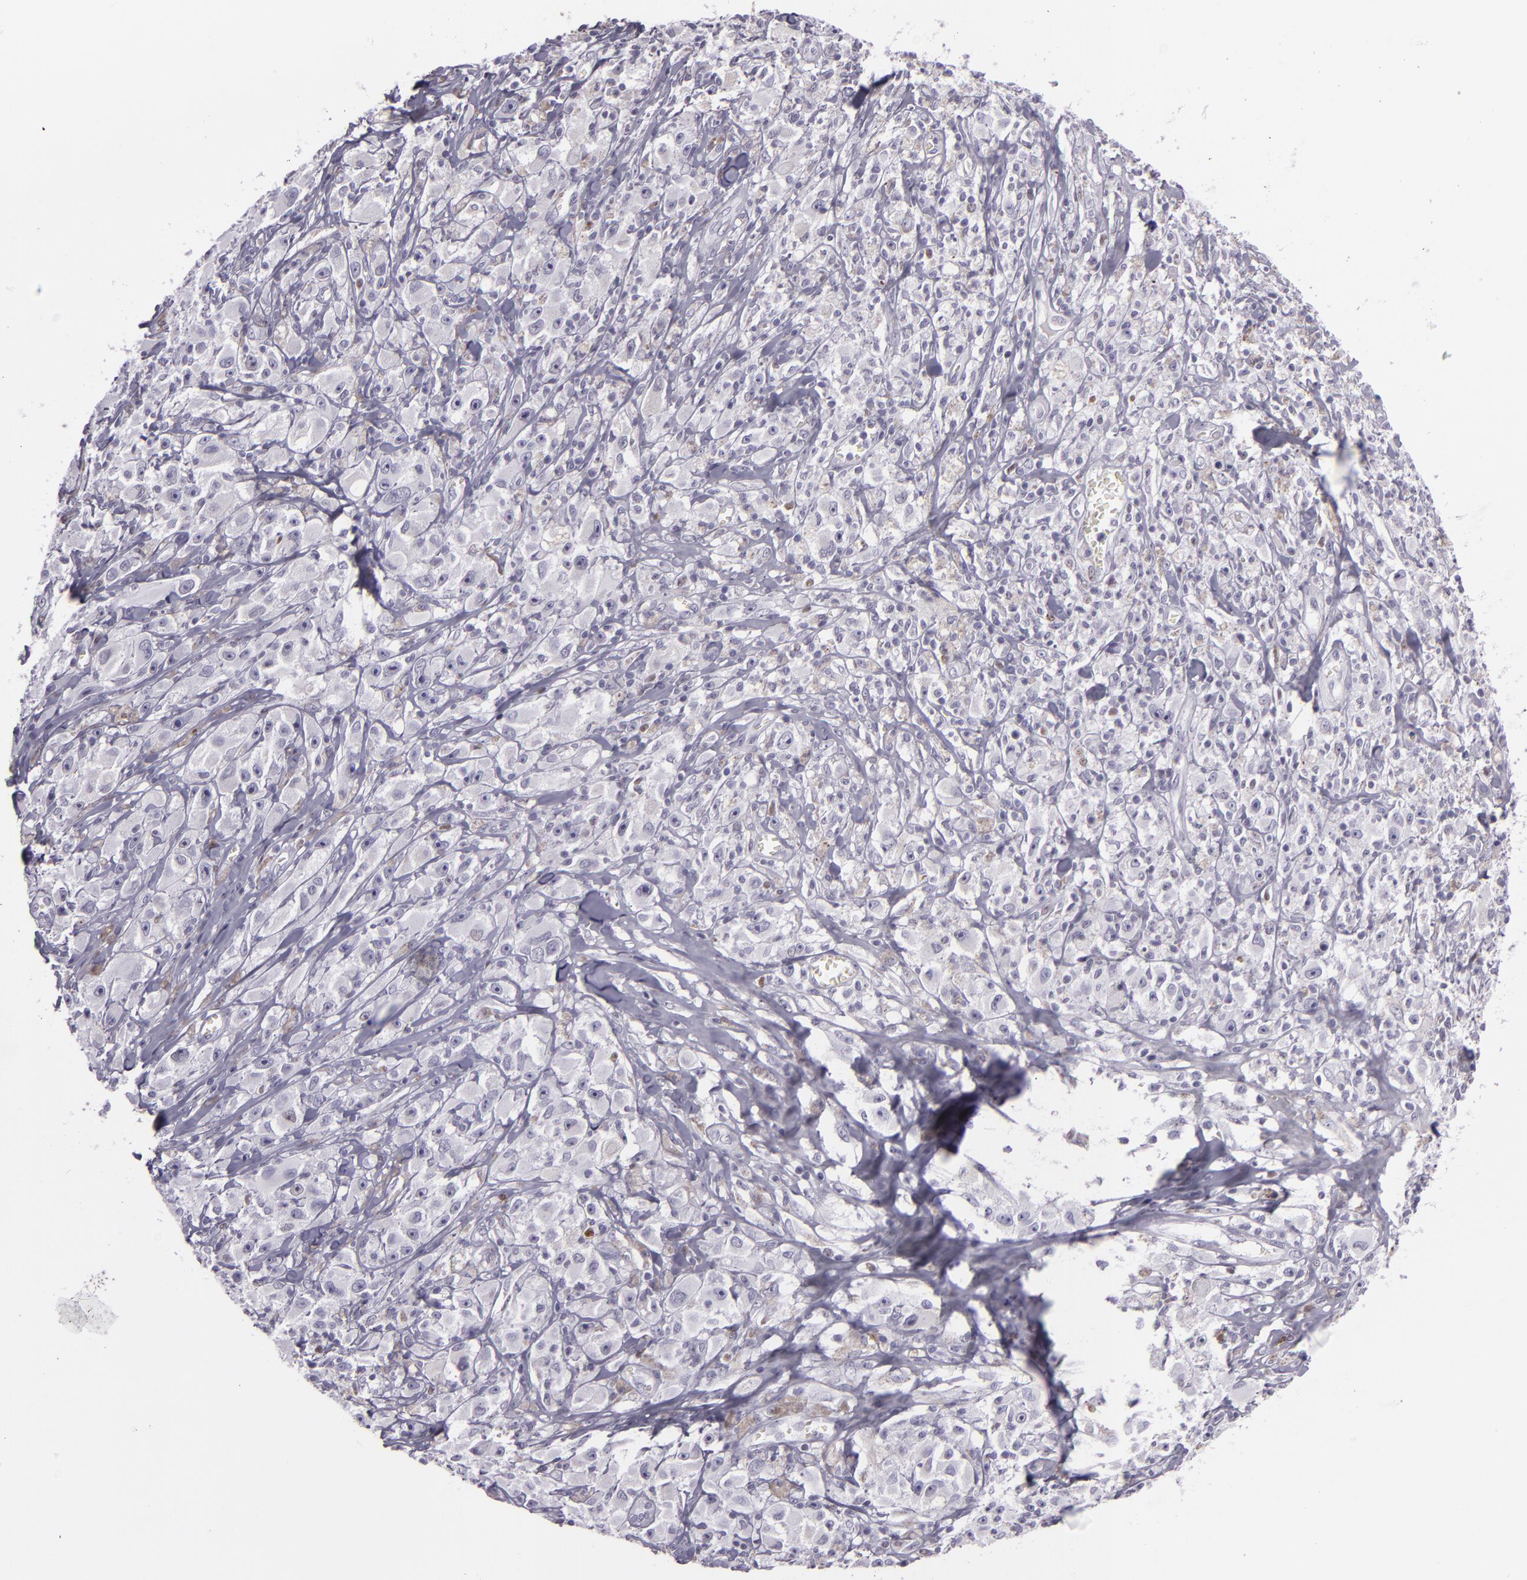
{"staining": {"intensity": "negative", "quantity": "none", "location": "none"}, "tissue": "melanoma", "cell_type": "Tumor cells", "image_type": "cancer", "snomed": [{"axis": "morphology", "description": "Malignant melanoma, NOS"}, {"axis": "topography", "description": "Skin"}], "caption": "Immunohistochemical staining of human malignant melanoma displays no significant expression in tumor cells.", "gene": "MCM3", "patient": {"sex": "male", "age": 56}}